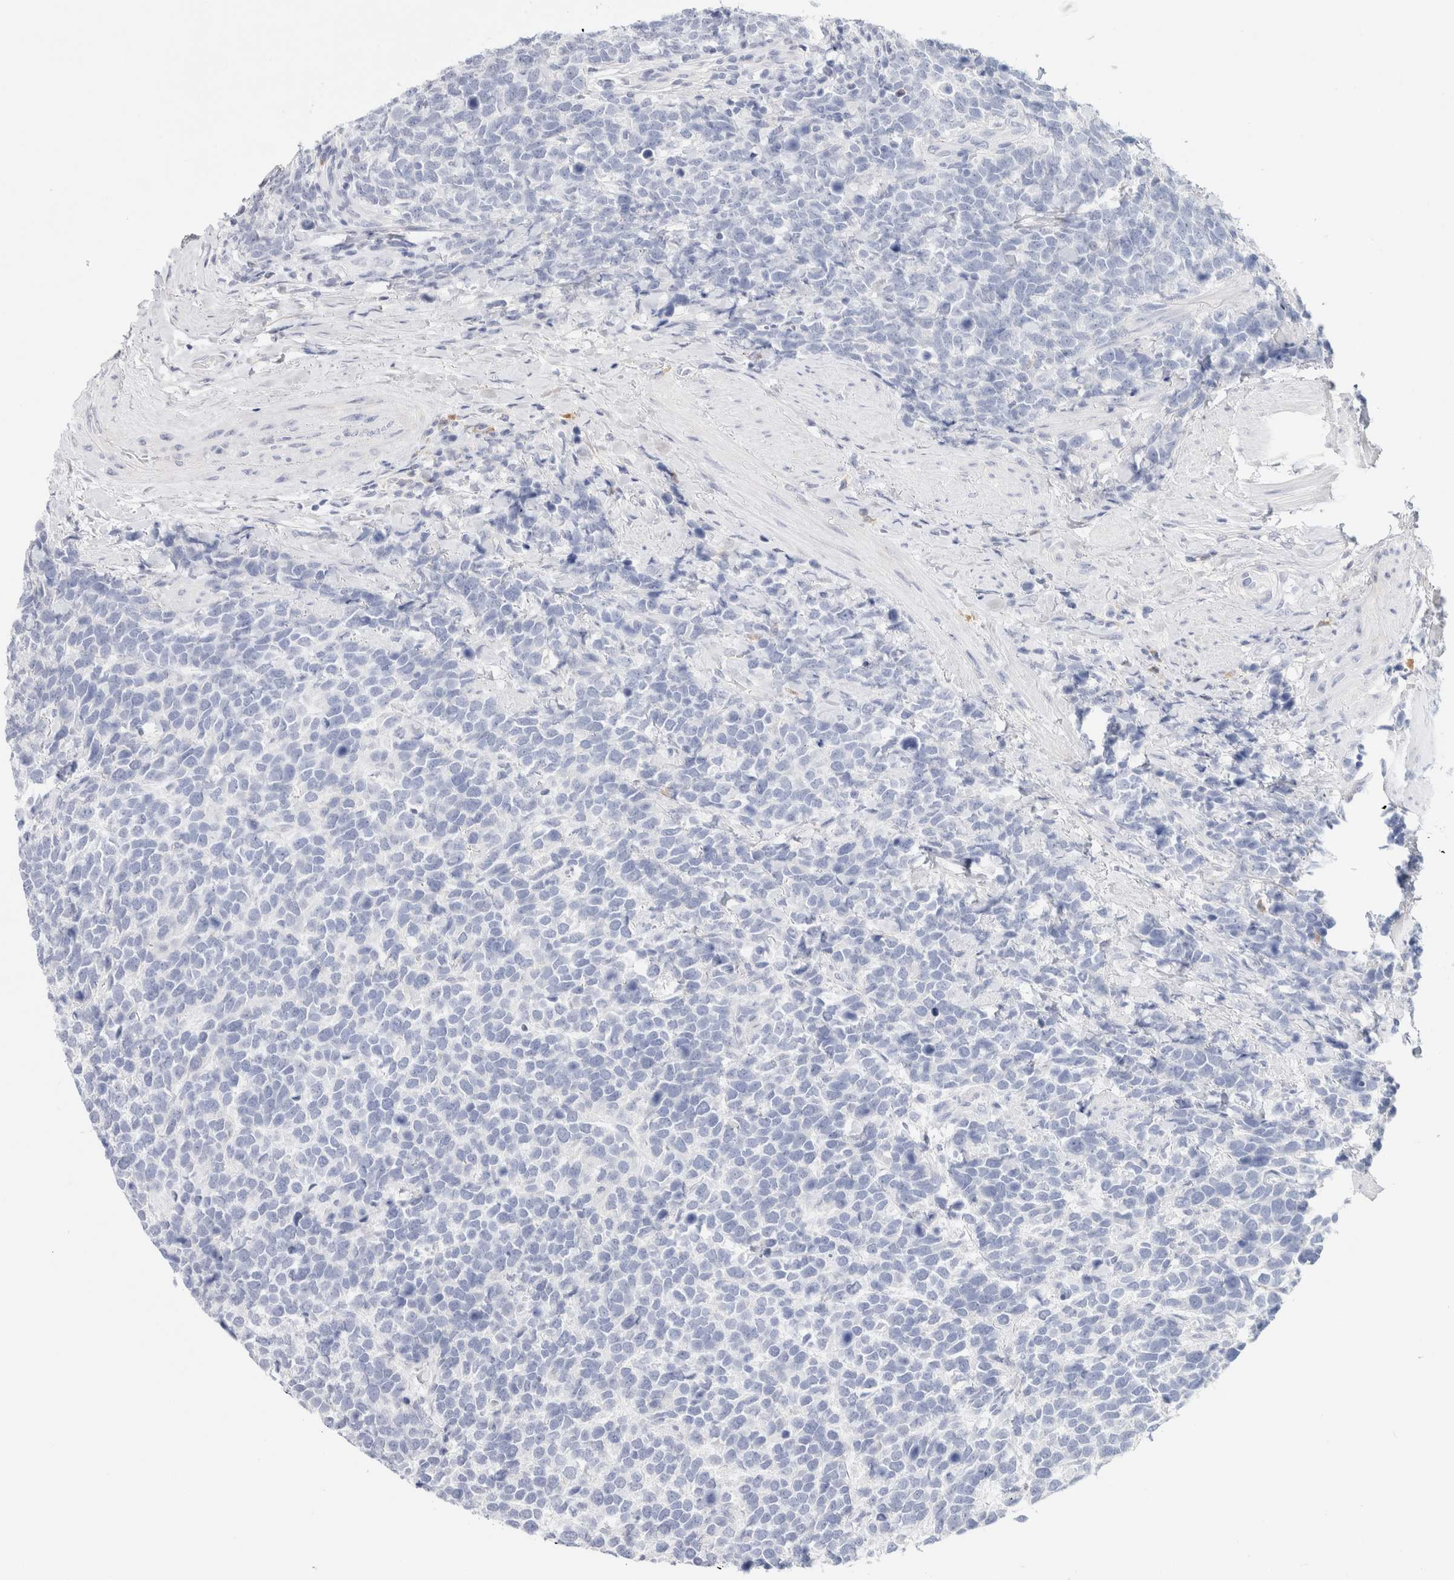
{"staining": {"intensity": "negative", "quantity": "none", "location": "none"}, "tissue": "urothelial cancer", "cell_type": "Tumor cells", "image_type": "cancer", "snomed": [{"axis": "morphology", "description": "Urothelial carcinoma, High grade"}, {"axis": "topography", "description": "Urinary bladder"}], "caption": "Immunohistochemical staining of human urothelial carcinoma (high-grade) exhibits no significant positivity in tumor cells.", "gene": "GADD45G", "patient": {"sex": "female", "age": 82}}